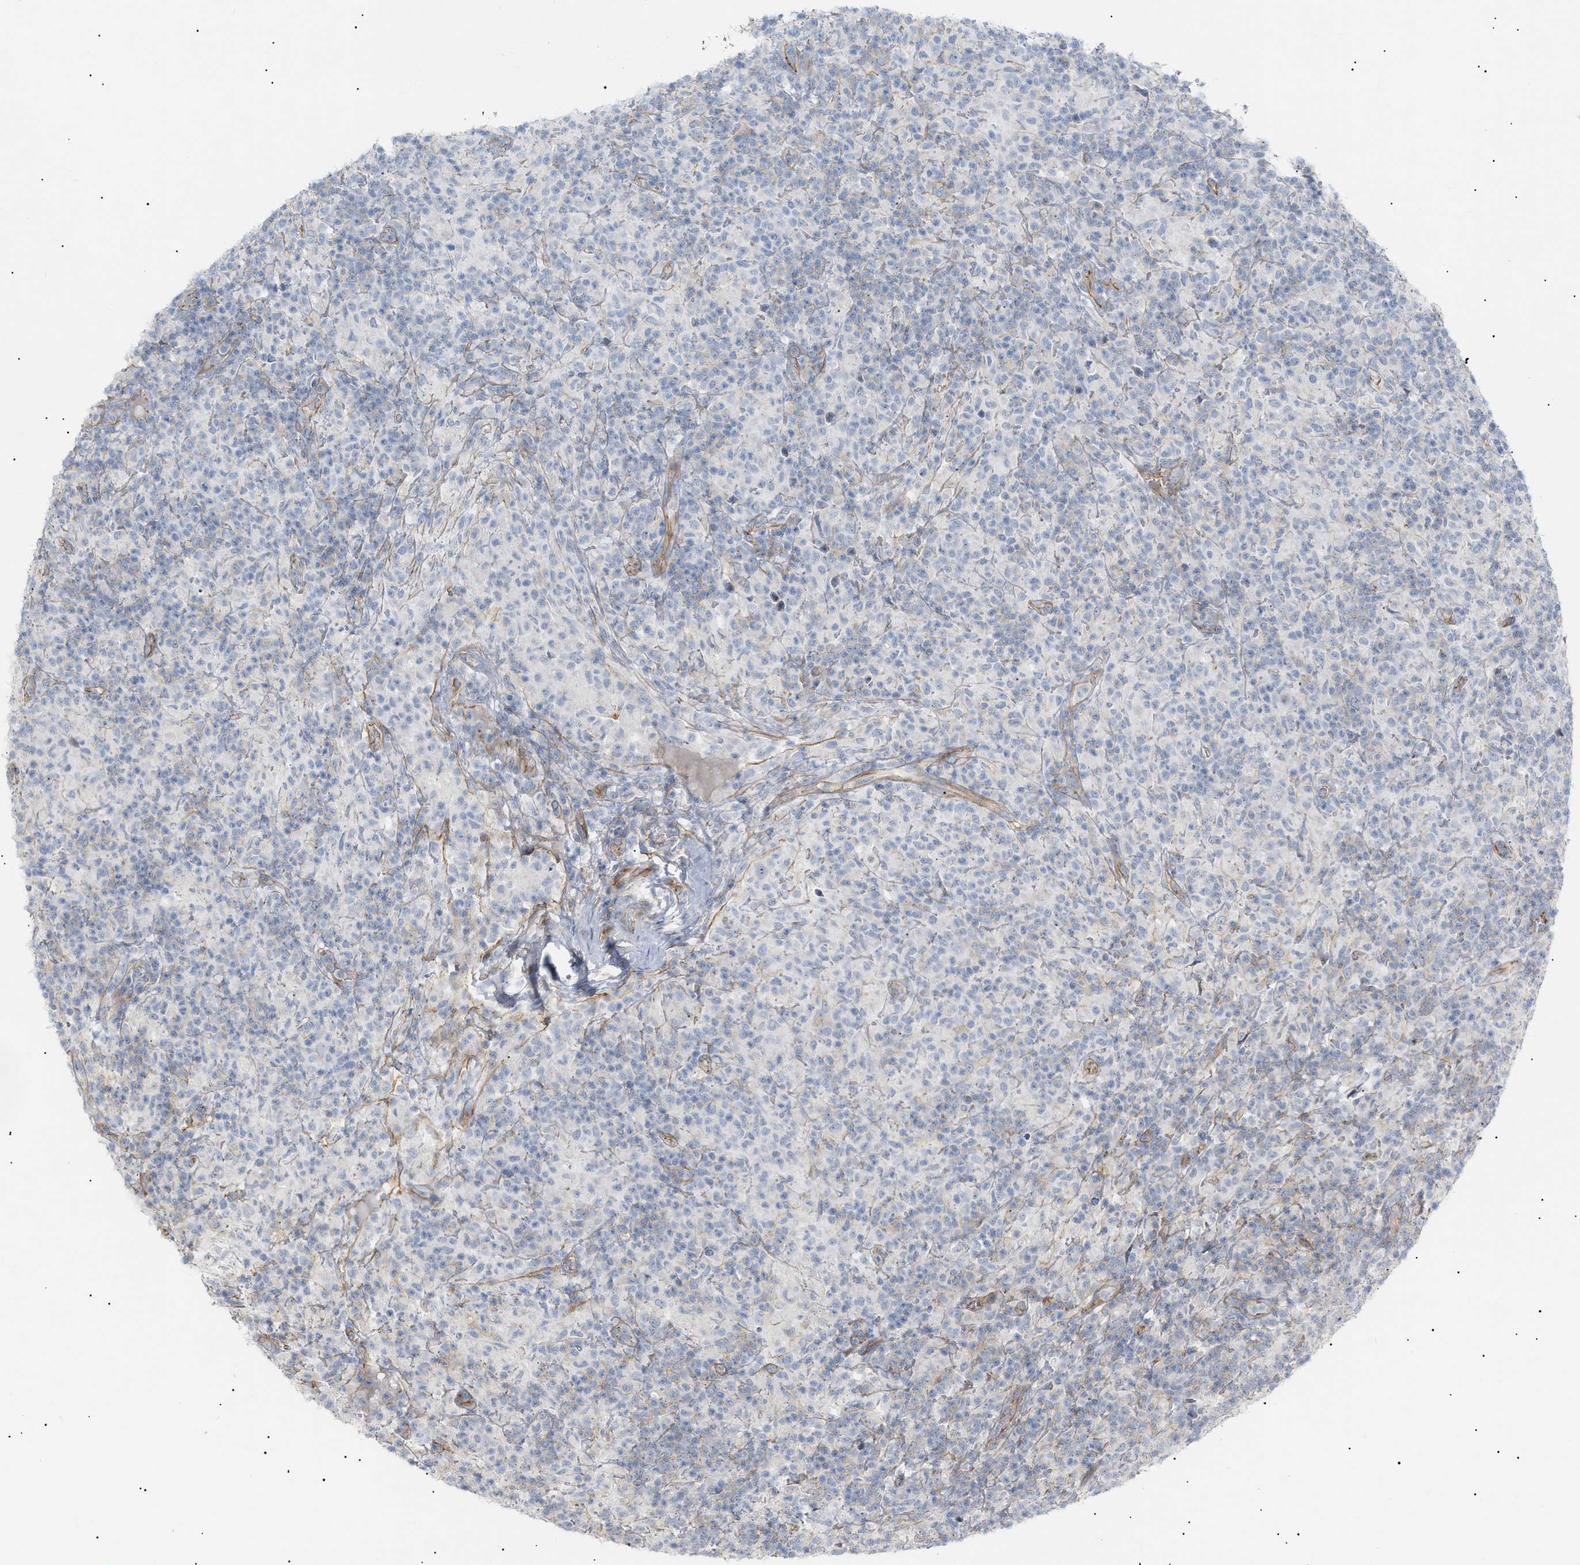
{"staining": {"intensity": "negative", "quantity": "none", "location": "none"}, "tissue": "lymphoma", "cell_type": "Tumor cells", "image_type": "cancer", "snomed": [{"axis": "morphology", "description": "Hodgkin's disease, NOS"}, {"axis": "topography", "description": "Lymph node"}], "caption": "Tumor cells are negative for brown protein staining in Hodgkin's disease.", "gene": "ZFHX2", "patient": {"sex": "male", "age": 70}}